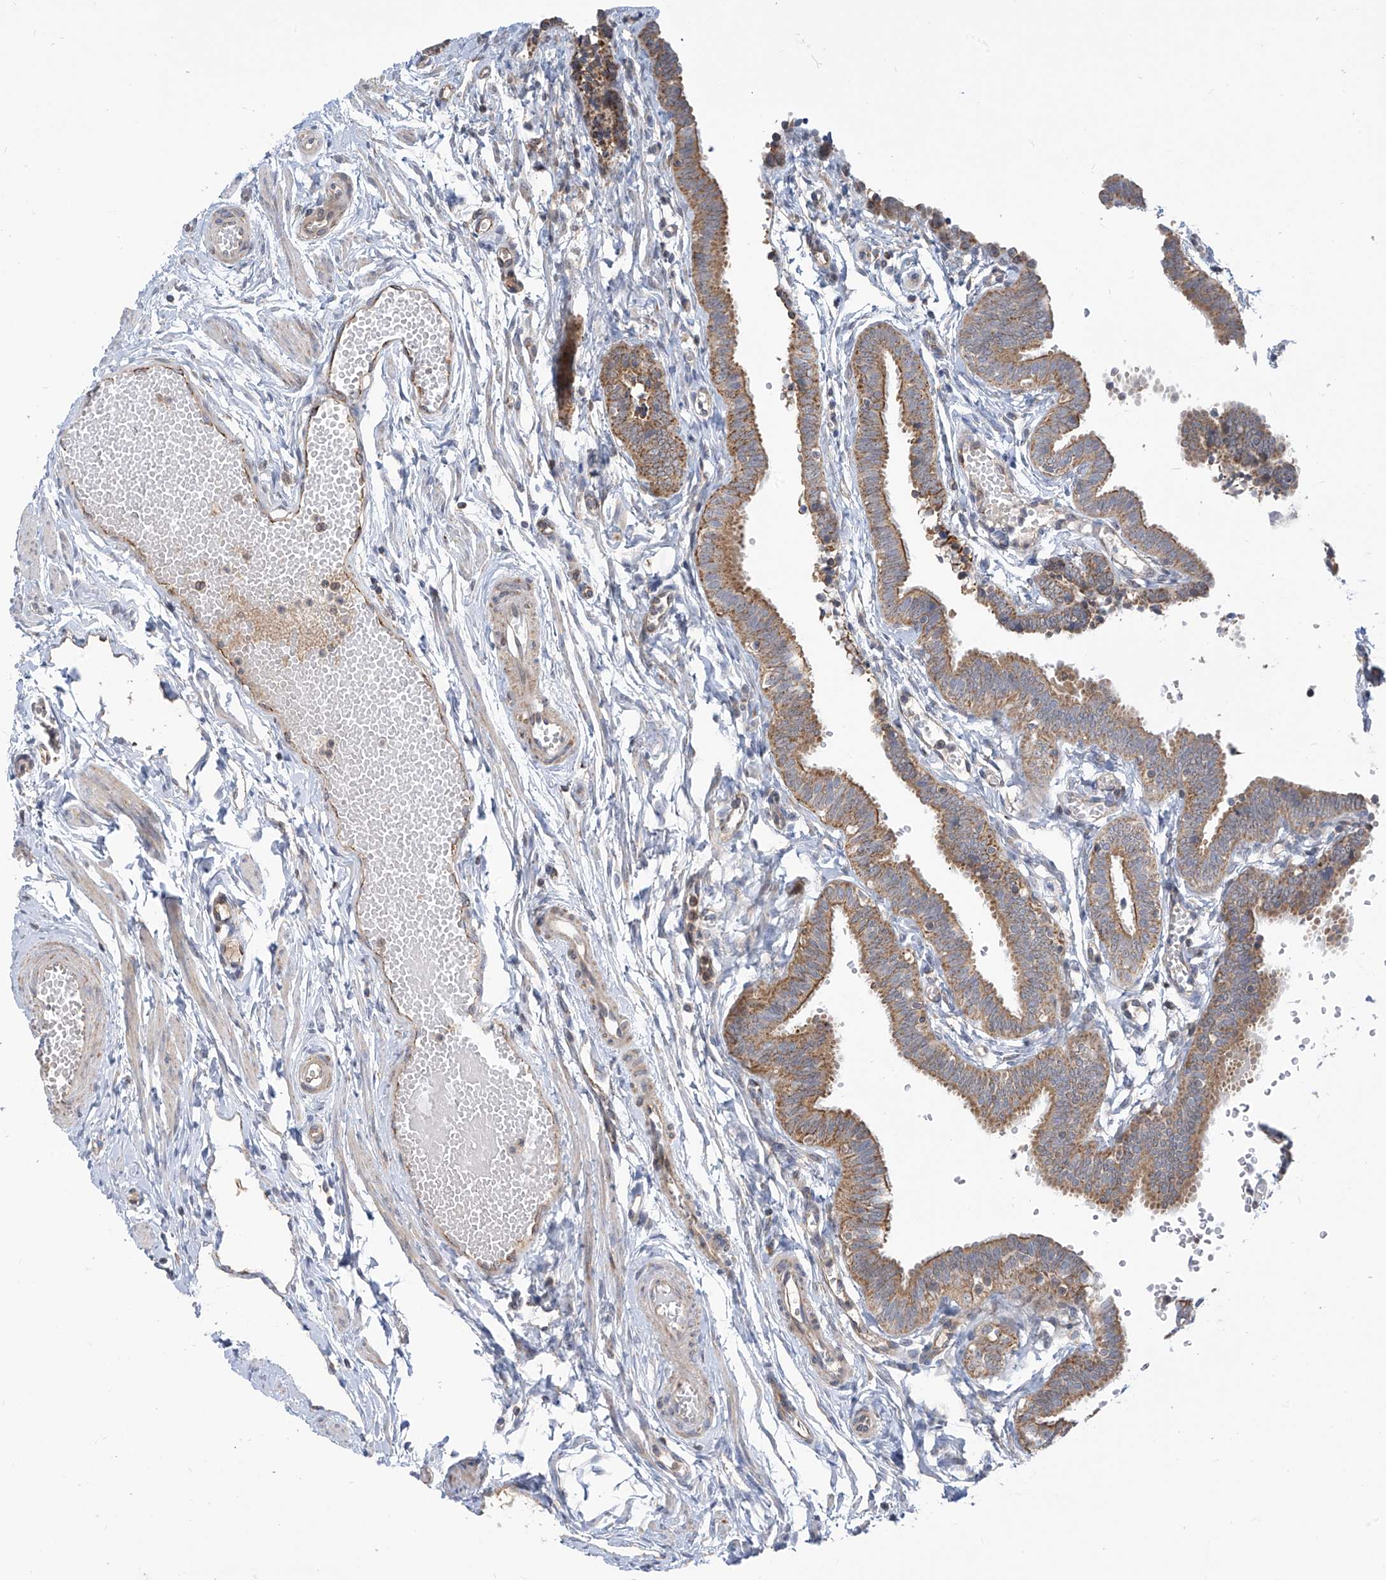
{"staining": {"intensity": "moderate", "quantity": ">75%", "location": "cytoplasmic/membranous"}, "tissue": "fallopian tube", "cell_type": "Glandular cells", "image_type": "normal", "snomed": [{"axis": "morphology", "description": "Normal tissue, NOS"}, {"axis": "topography", "description": "Fallopian tube"}, {"axis": "topography", "description": "Ovary"}], "caption": "Immunohistochemistry (IHC) (DAB (3,3'-diaminobenzidine)) staining of benign fallopian tube exhibits moderate cytoplasmic/membranous protein expression in approximately >75% of glandular cells.", "gene": "SCGB1D2", "patient": {"sex": "female", "age": 23}}